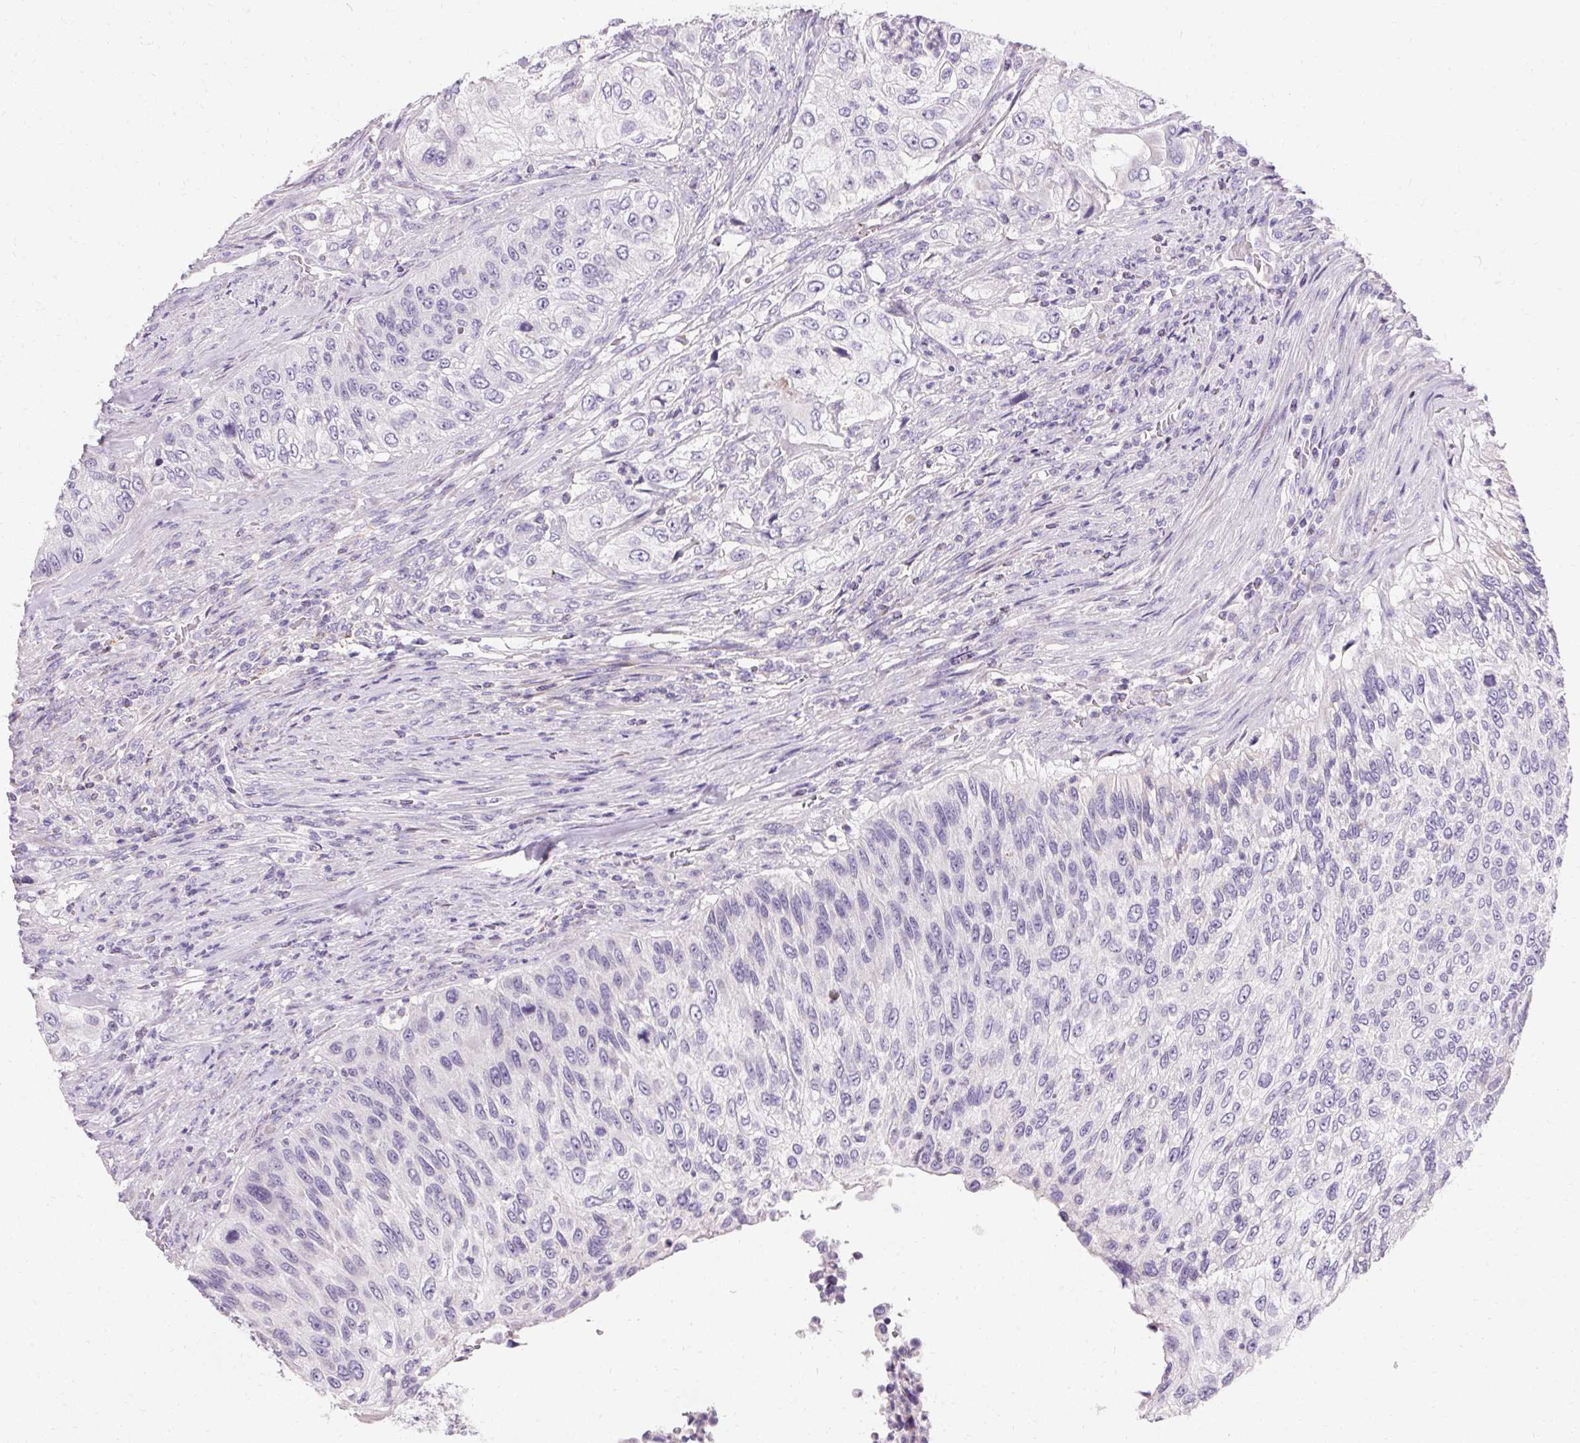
{"staining": {"intensity": "negative", "quantity": "none", "location": "none"}, "tissue": "urothelial cancer", "cell_type": "Tumor cells", "image_type": "cancer", "snomed": [{"axis": "morphology", "description": "Urothelial carcinoma, High grade"}, {"axis": "topography", "description": "Urinary bladder"}], "caption": "Immunohistochemical staining of high-grade urothelial carcinoma reveals no significant positivity in tumor cells. The staining is performed using DAB brown chromogen with nuclei counter-stained in using hematoxylin.", "gene": "TRIP13", "patient": {"sex": "female", "age": 60}}